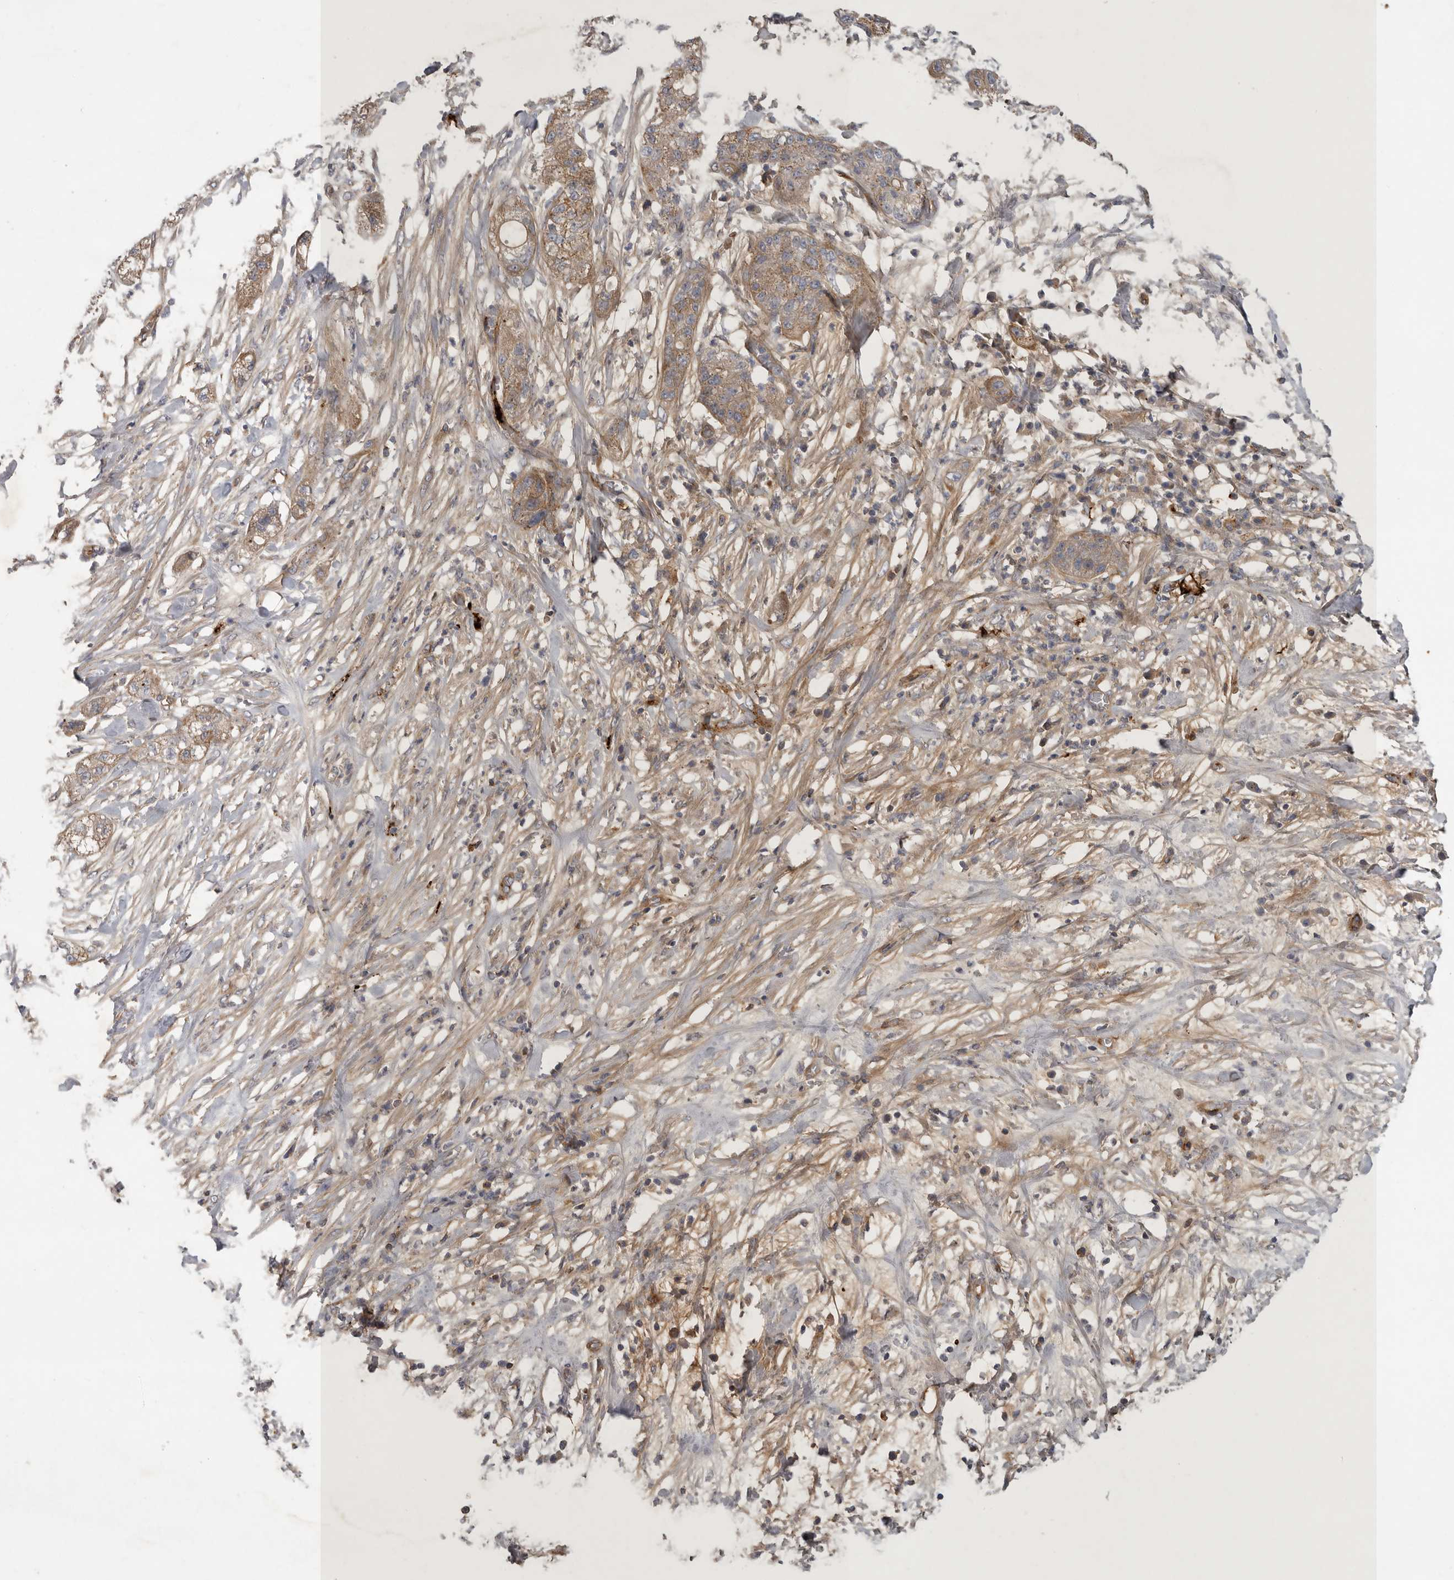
{"staining": {"intensity": "weak", "quantity": ">75%", "location": "cytoplasmic/membranous"}, "tissue": "pancreatic cancer", "cell_type": "Tumor cells", "image_type": "cancer", "snomed": [{"axis": "morphology", "description": "Adenocarcinoma, NOS"}, {"axis": "topography", "description": "Pancreas"}], "caption": "Pancreatic cancer stained with DAB (3,3'-diaminobenzidine) IHC reveals low levels of weak cytoplasmic/membranous positivity in approximately >75% of tumor cells. (DAB = brown stain, brightfield microscopy at high magnification).", "gene": "MLPH", "patient": {"sex": "female", "age": 78}}